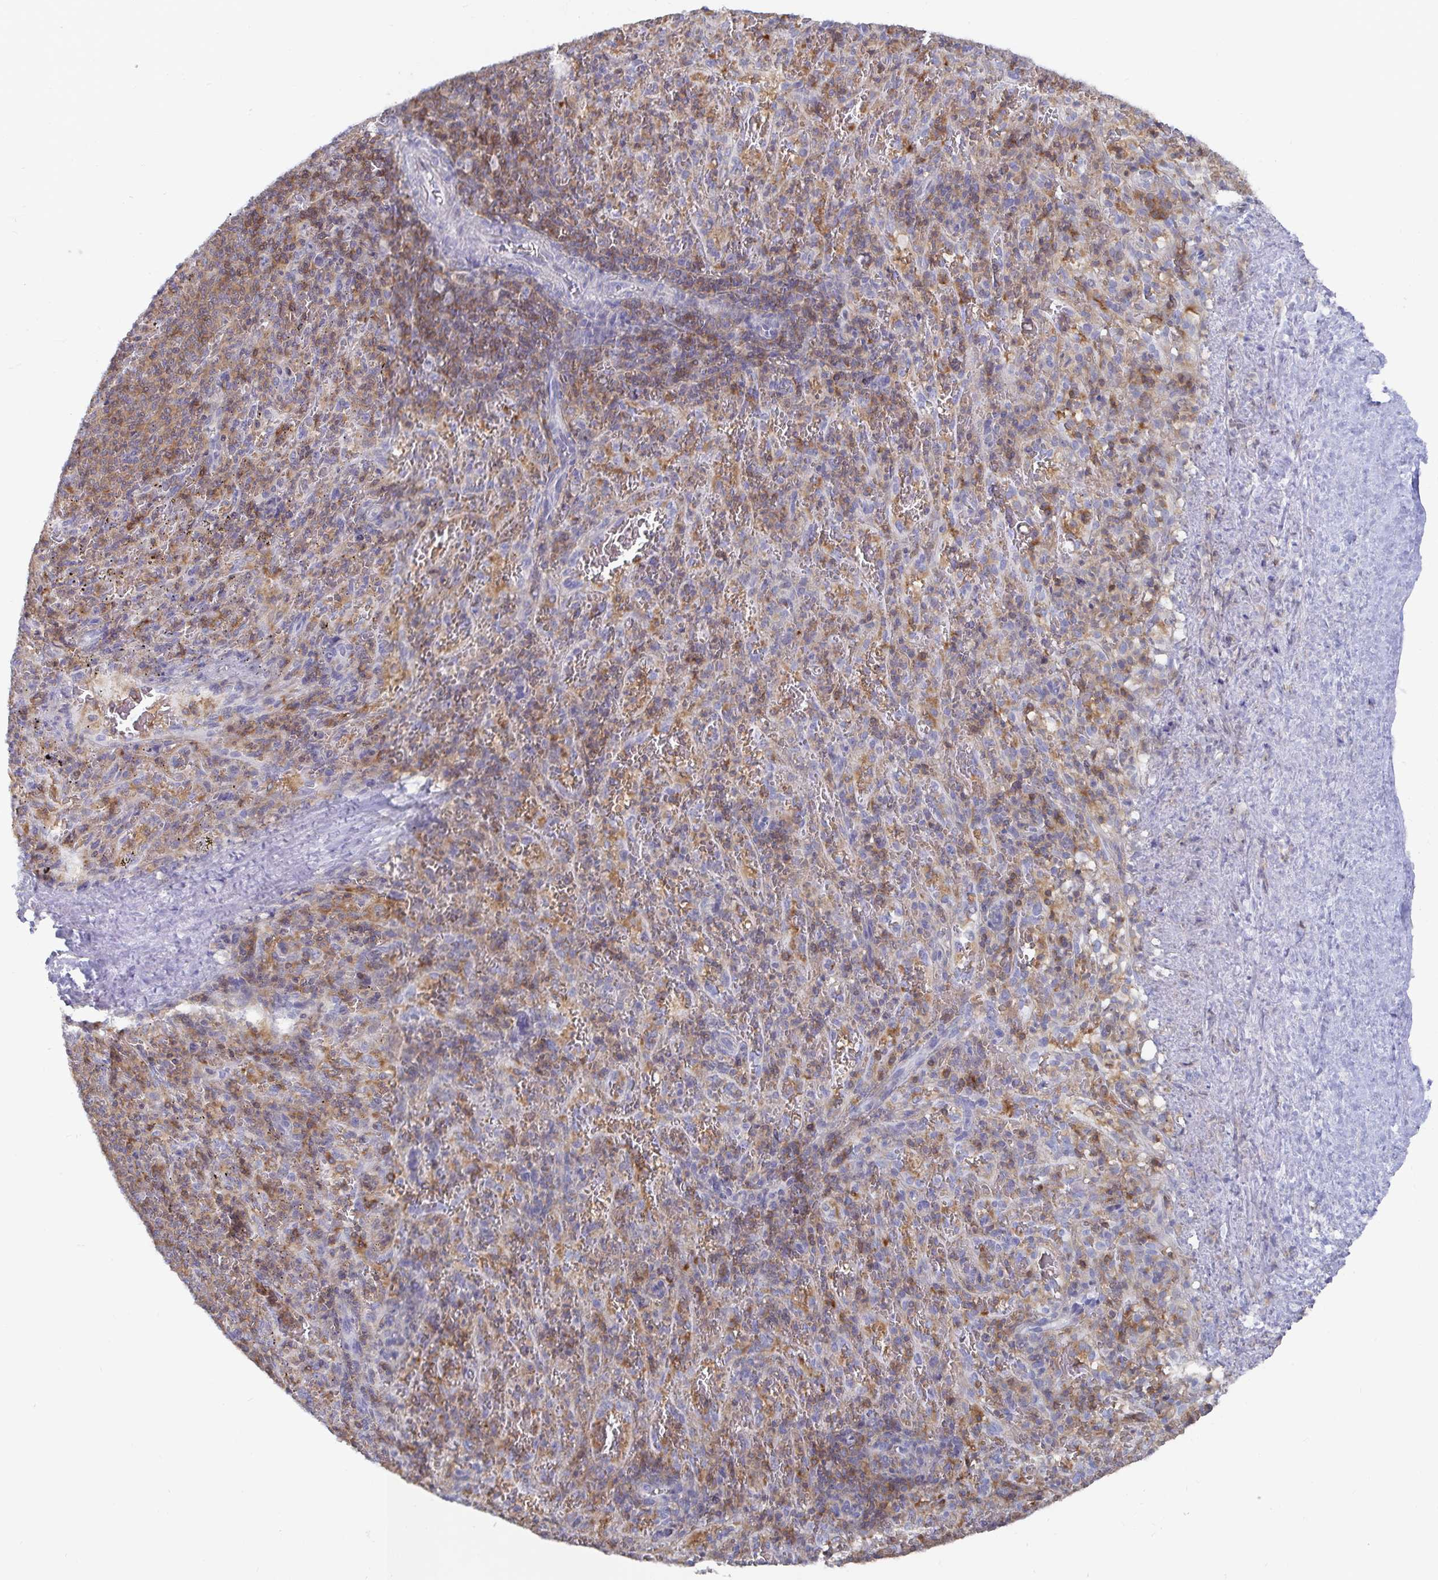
{"staining": {"intensity": "weak", "quantity": "25%-75%", "location": "cytoplasmic/membranous"}, "tissue": "spleen", "cell_type": "Cells in red pulp", "image_type": "normal", "snomed": [{"axis": "morphology", "description": "Normal tissue, NOS"}, {"axis": "topography", "description": "Spleen"}], "caption": "Spleen stained with immunohistochemistry reveals weak cytoplasmic/membranous expression in about 25%-75% of cells in red pulp.", "gene": "PIK3CD", "patient": {"sex": "male", "age": 57}}